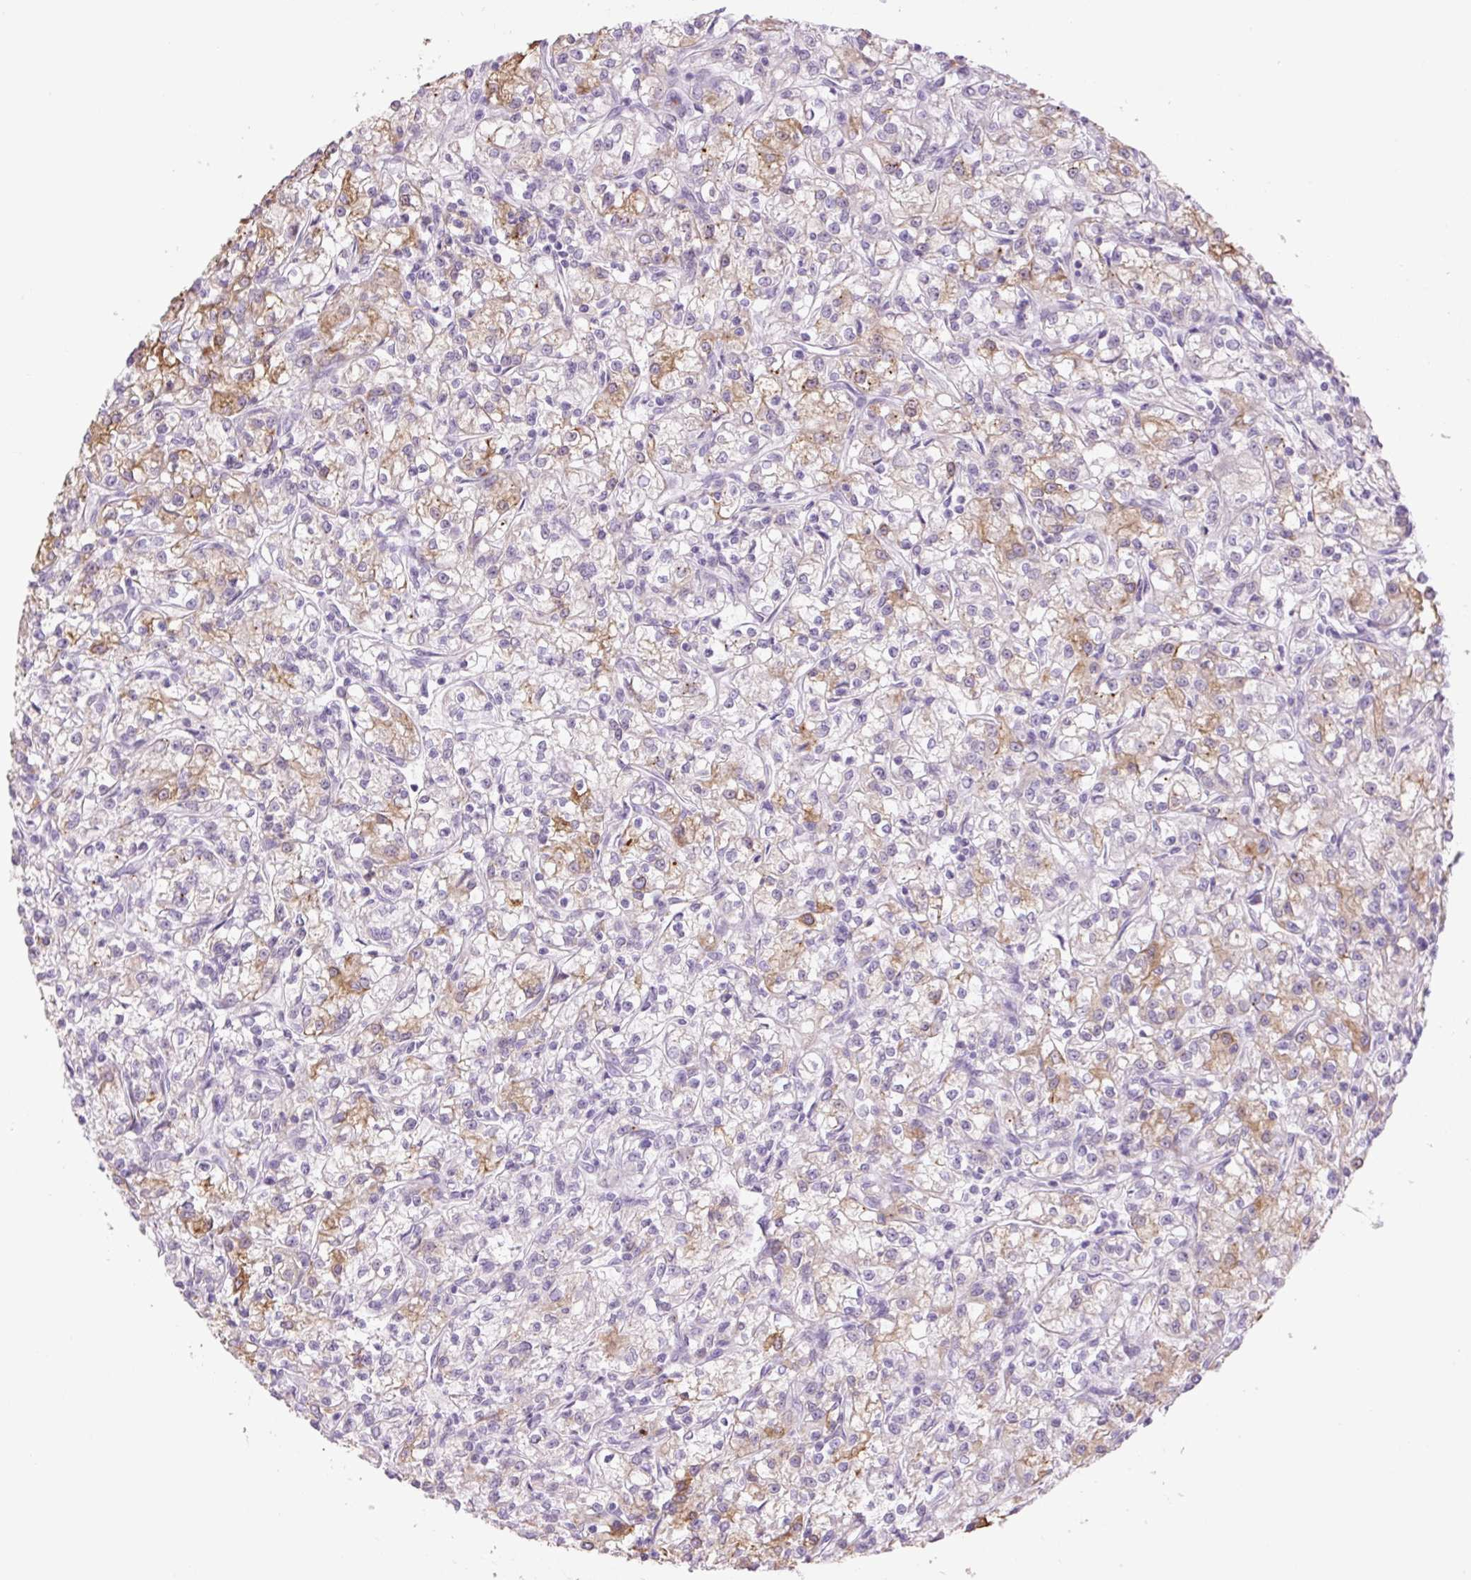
{"staining": {"intensity": "moderate", "quantity": "25%-75%", "location": "cytoplasmic/membranous"}, "tissue": "renal cancer", "cell_type": "Tumor cells", "image_type": "cancer", "snomed": [{"axis": "morphology", "description": "Adenocarcinoma, NOS"}, {"axis": "topography", "description": "Kidney"}], "caption": "High-magnification brightfield microscopy of adenocarcinoma (renal) stained with DAB (3,3'-diaminobenzidine) (brown) and counterstained with hematoxylin (blue). tumor cells exhibit moderate cytoplasmic/membranous expression is seen in about25%-75% of cells. The staining is performed using DAB brown chromogen to label protein expression. The nuclei are counter-stained blue using hematoxylin.", "gene": "COL9A2", "patient": {"sex": "female", "age": 59}}